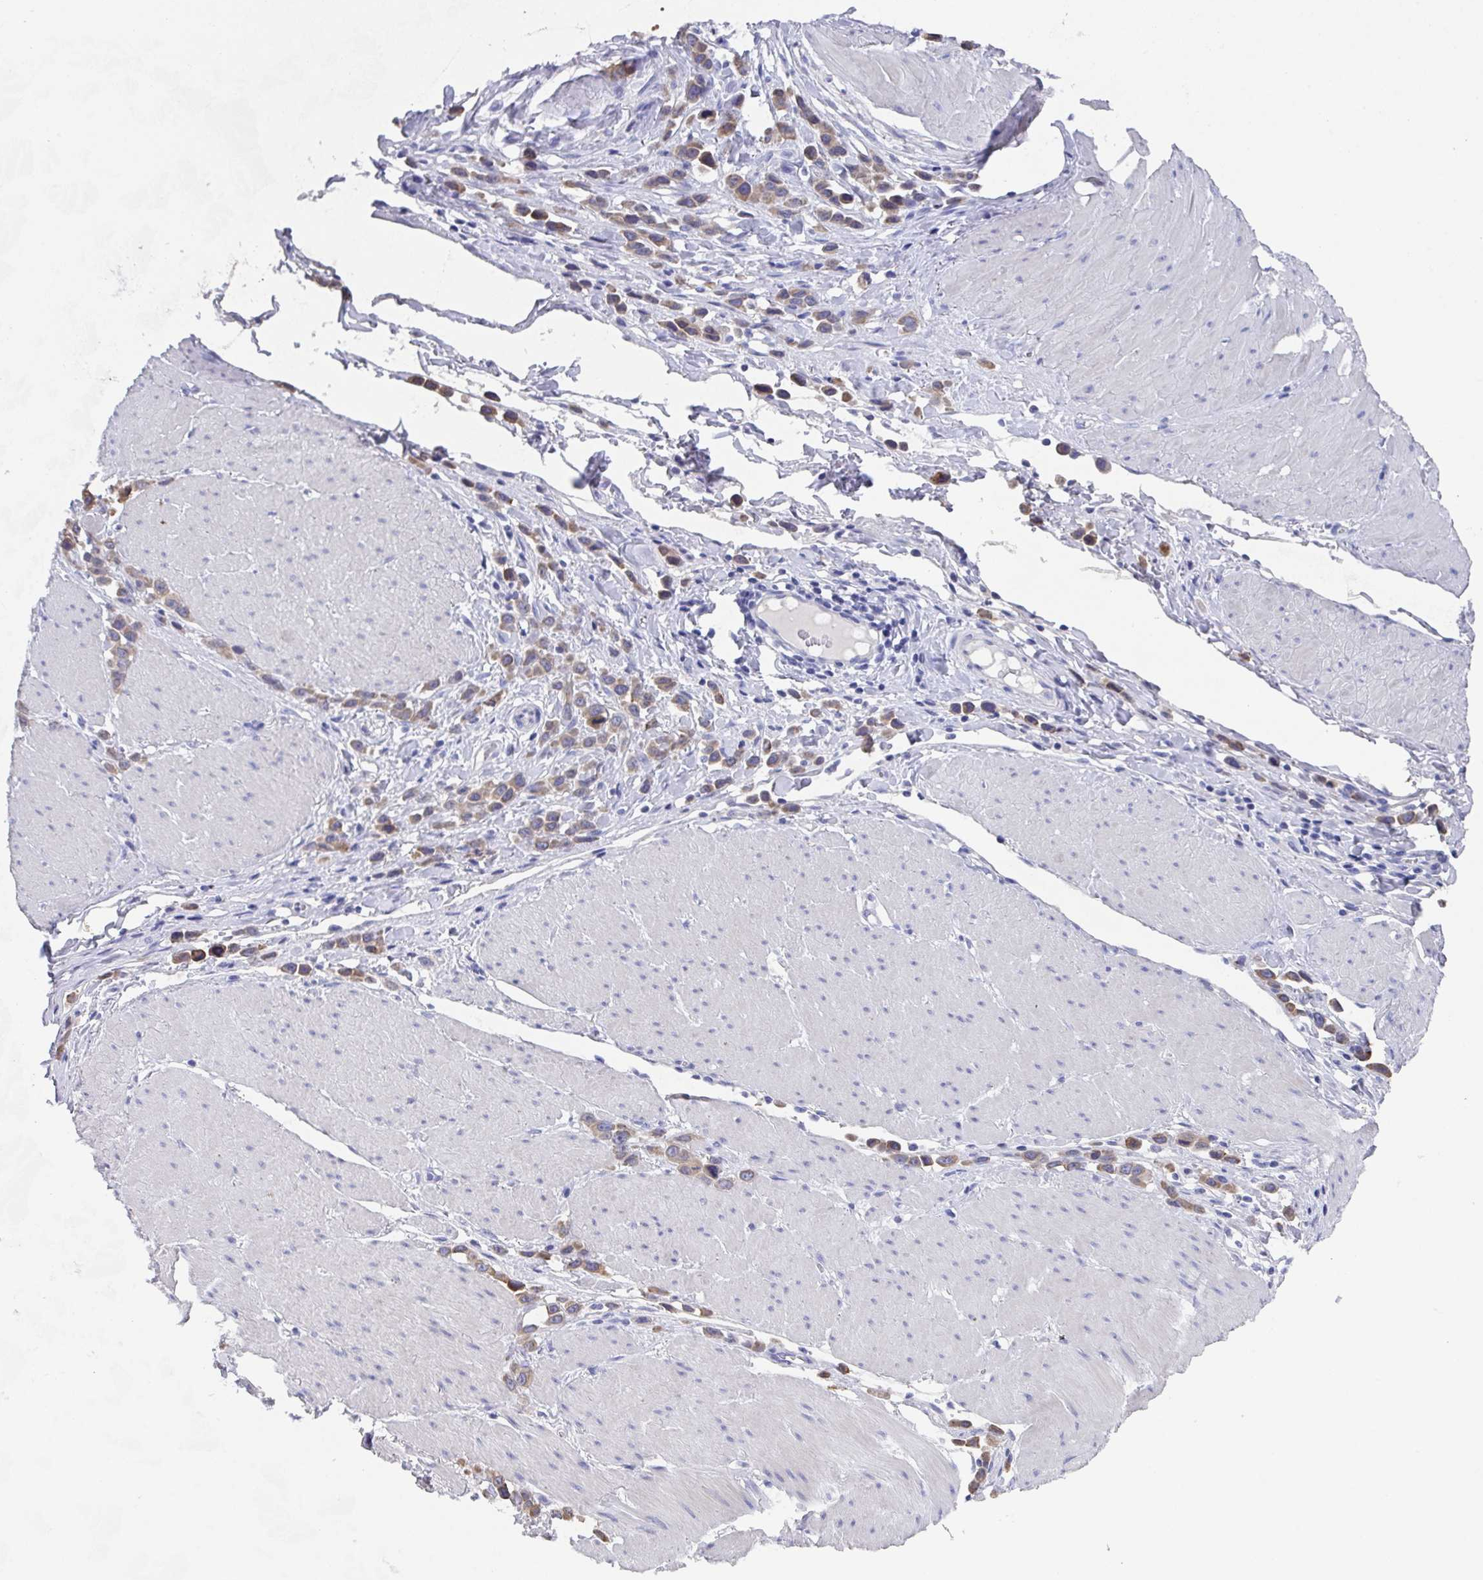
{"staining": {"intensity": "weak", "quantity": ">75%", "location": "cytoplasmic/membranous"}, "tissue": "stomach cancer", "cell_type": "Tumor cells", "image_type": "cancer", "snomed": [{"axis": "morphology", "description": "Adenocarcinoma, NOS"}, {"axis": "topography", "description": "Stomach"}], "caption": "Brown immunohistochemical staining in human stomach cancer demonstrates weak cytoplasmic/membranous positivity in about >75% of tumor cells. The staining was performed using DAB (3,3'-diaminobenzidine) to visualize the protein expression in brown, while the nuclei were stained in blue with hematoxylin (Magnification: 20x).", "gene": "SSC4D", "patient": {"sex": "male", "age": 47}}